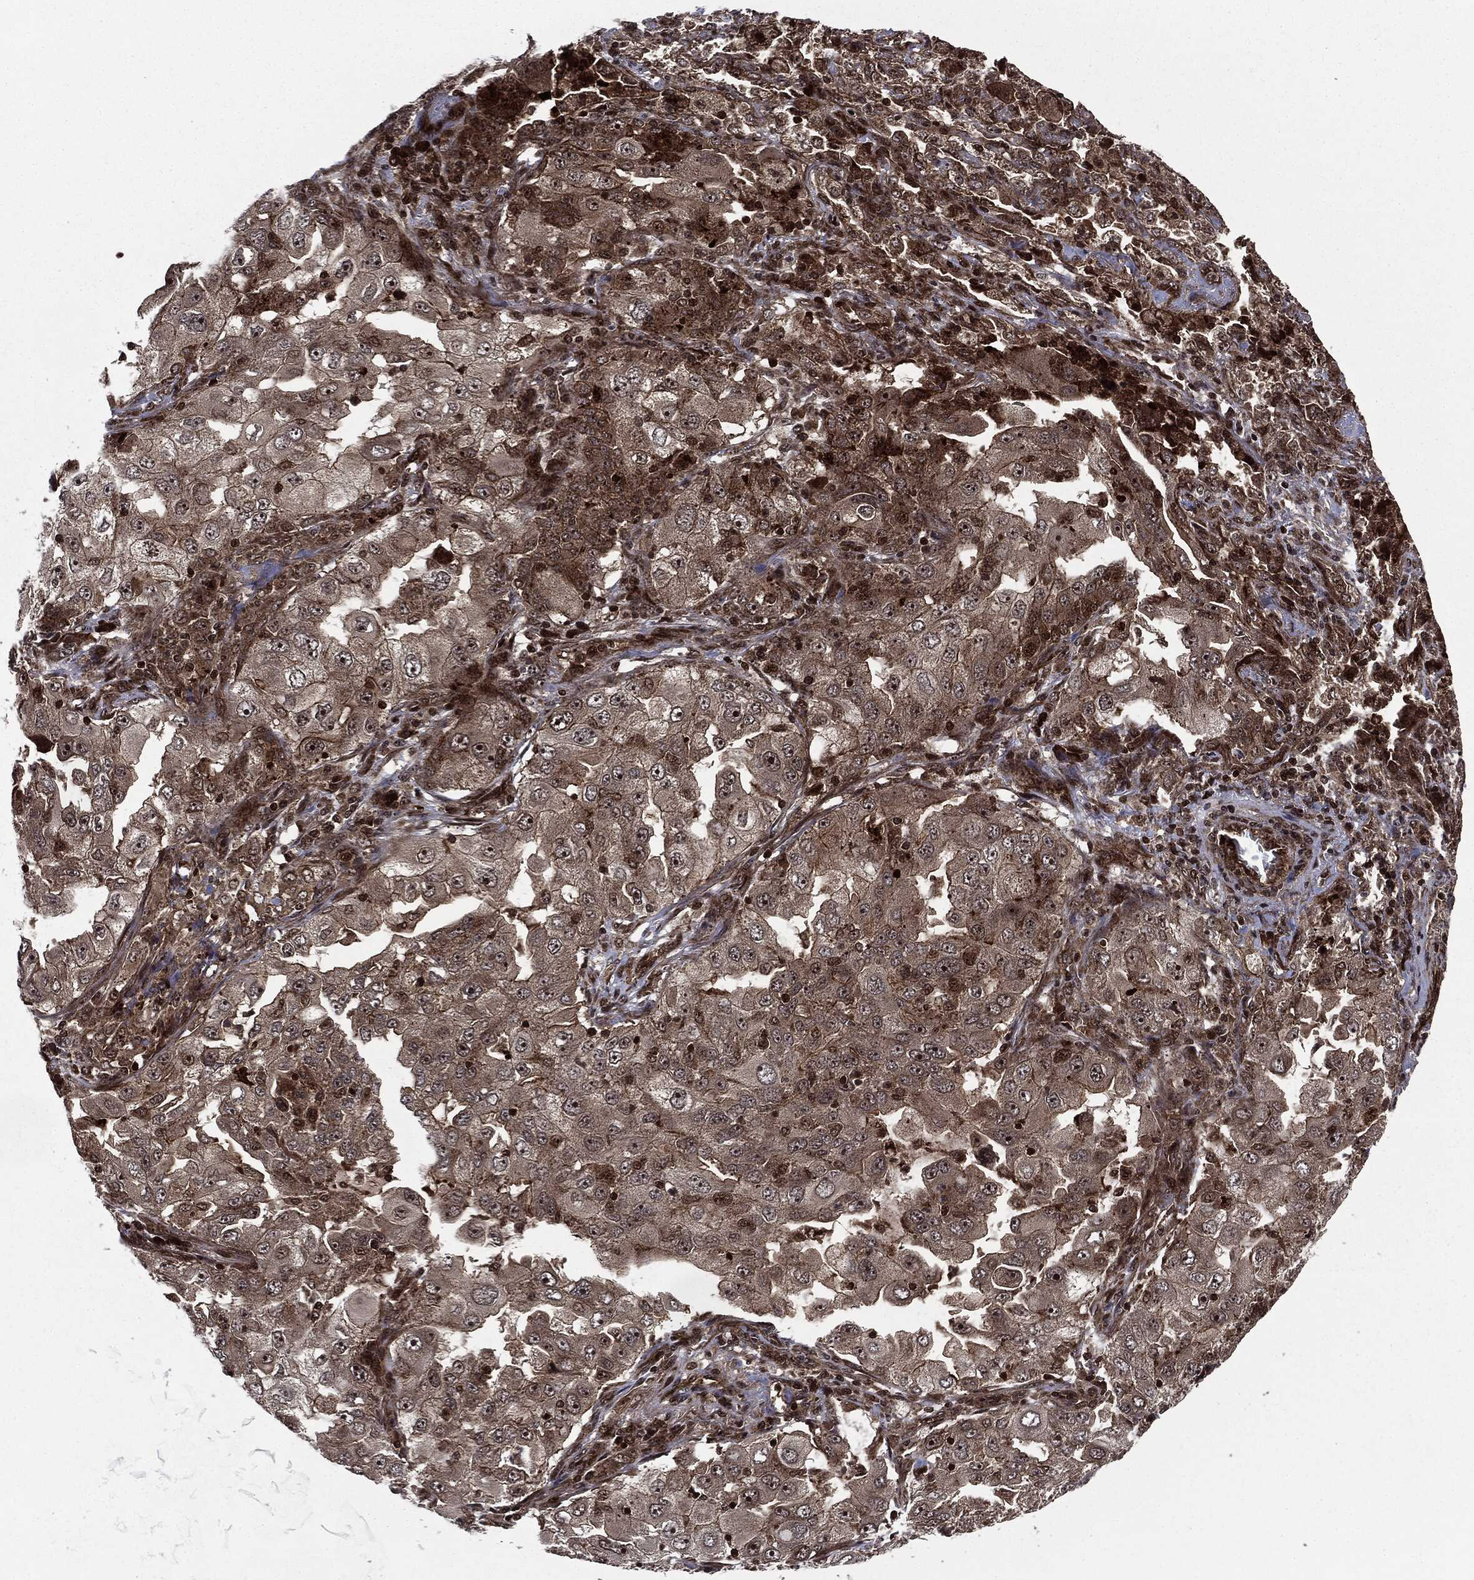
{"staining": {"intensity": "moderate", "quantity": ">75%", "location": "cytoplasmic/membranous,nuclear"}, "tissue": "lung cancer", "cell_type": "Tumor cells", "image_type": "cancer", "snomed": [{"axis": "morphology", "description": "Adenocarcinoma, NOS"}, {"axis": "topography", "description": "Lung"}], "caption": "The micrograph demonstrates staining of lung cancer (adenocarcinoma), revealing moderate cytoplasmic/membranous and nuclear protein expression (brown color) within tumor cells.", "gene": "CARD6", "patient": {"sex": "female", "age": 61}}